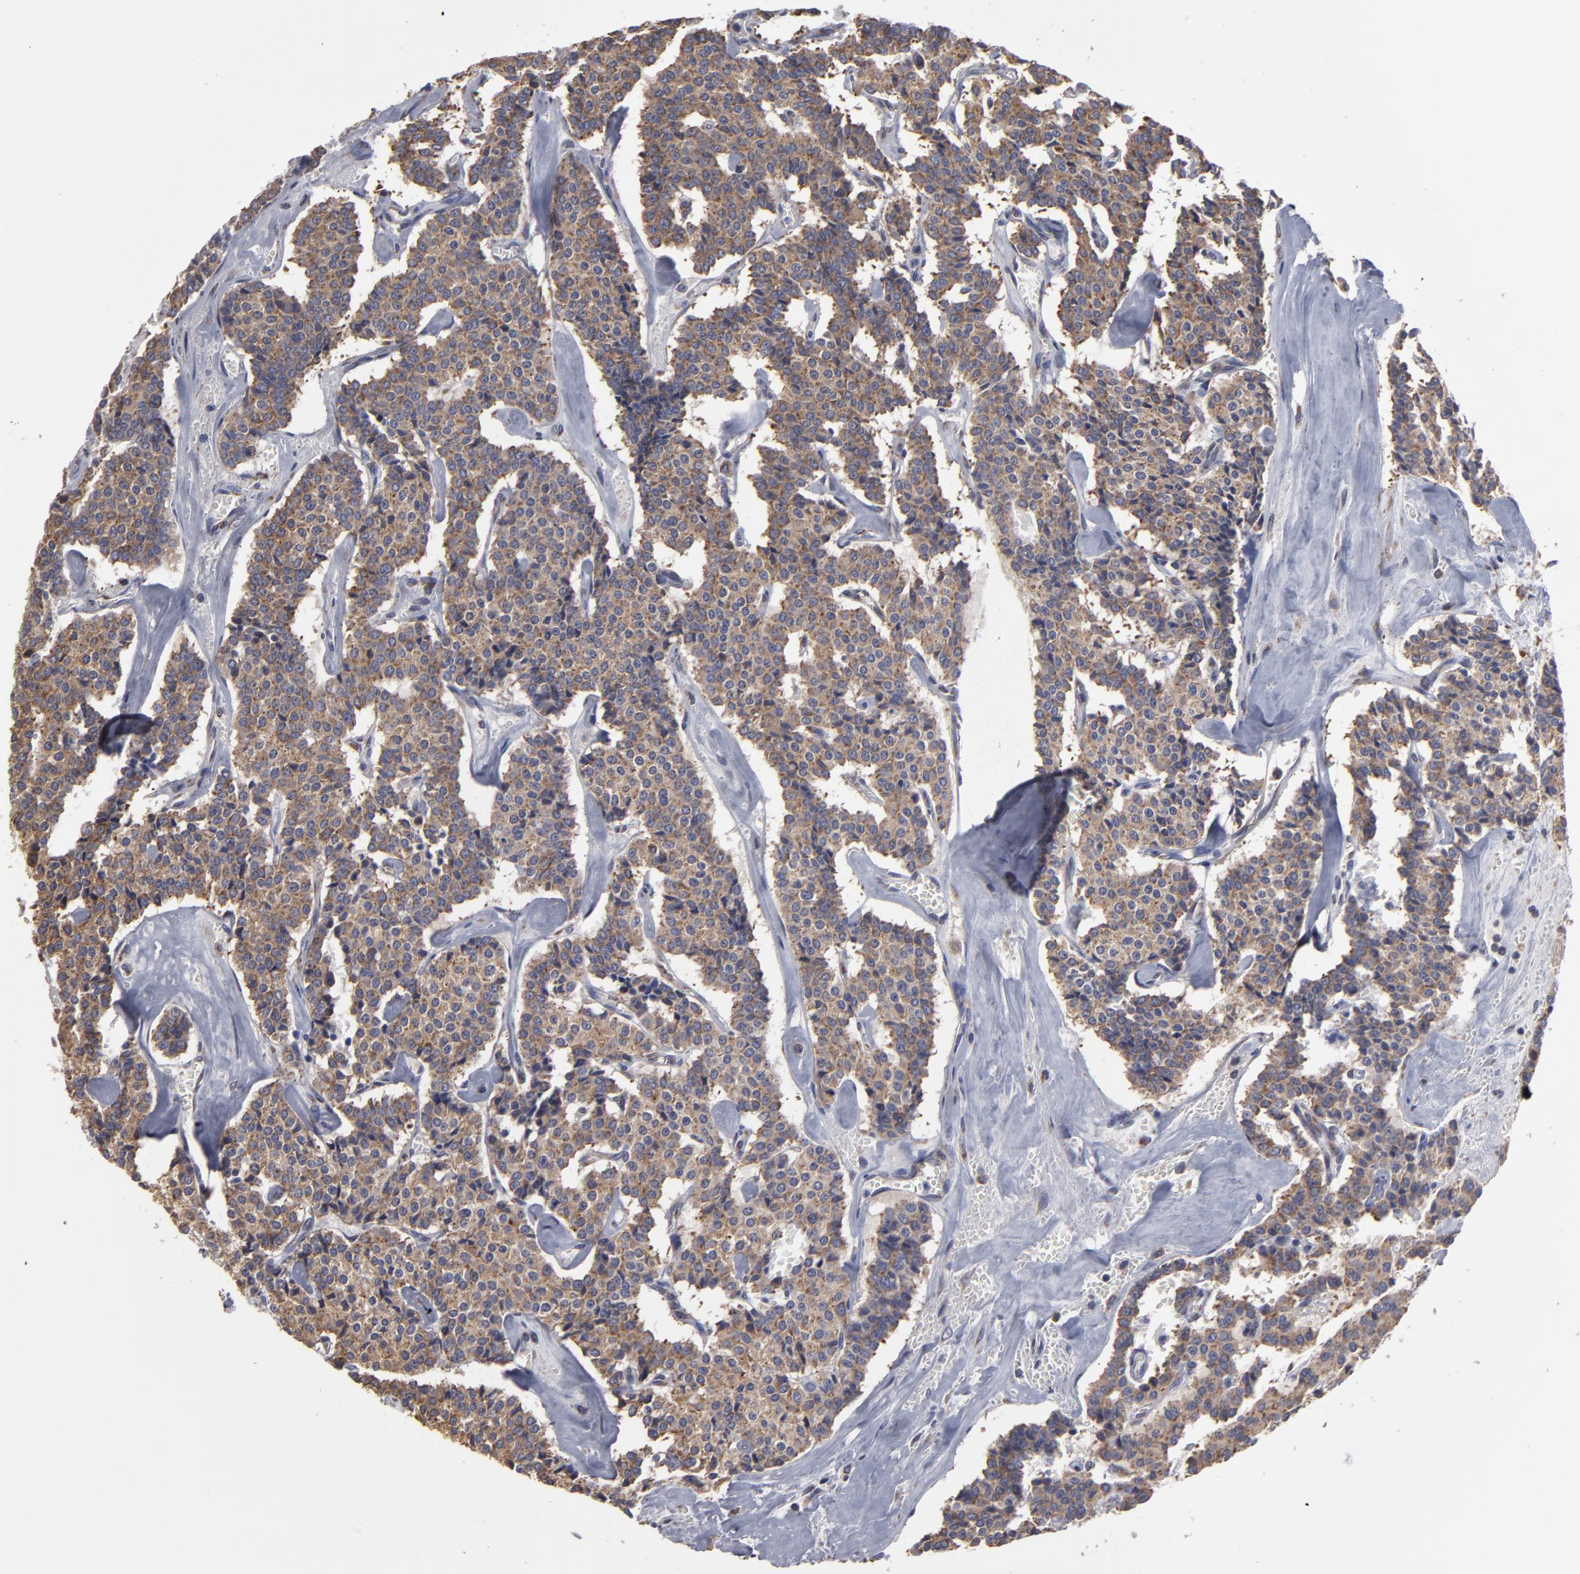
{"staining": {"intensity": "moderate", "quantity": ">75%", "location": "cytoplasmic/membranous"}, "tissue": "carcinoid", "cell_type": "Tumor cells", "image_type": "cancer", "snomed": [{"axis": "morphology", "description": "Carcinoid, malignant, NOS"}, {"axis": "topography", "description": "Bronchus"}], "caption": "The histopathology image demonstrates immunohistochemical staining of carcinoid (malignant). There is moderate cytoplasmic/membranous positivity is seen in approximately >75% of tumor cells.", "gene": "SND1", "patient": {"sex": "male", "age": 55}}